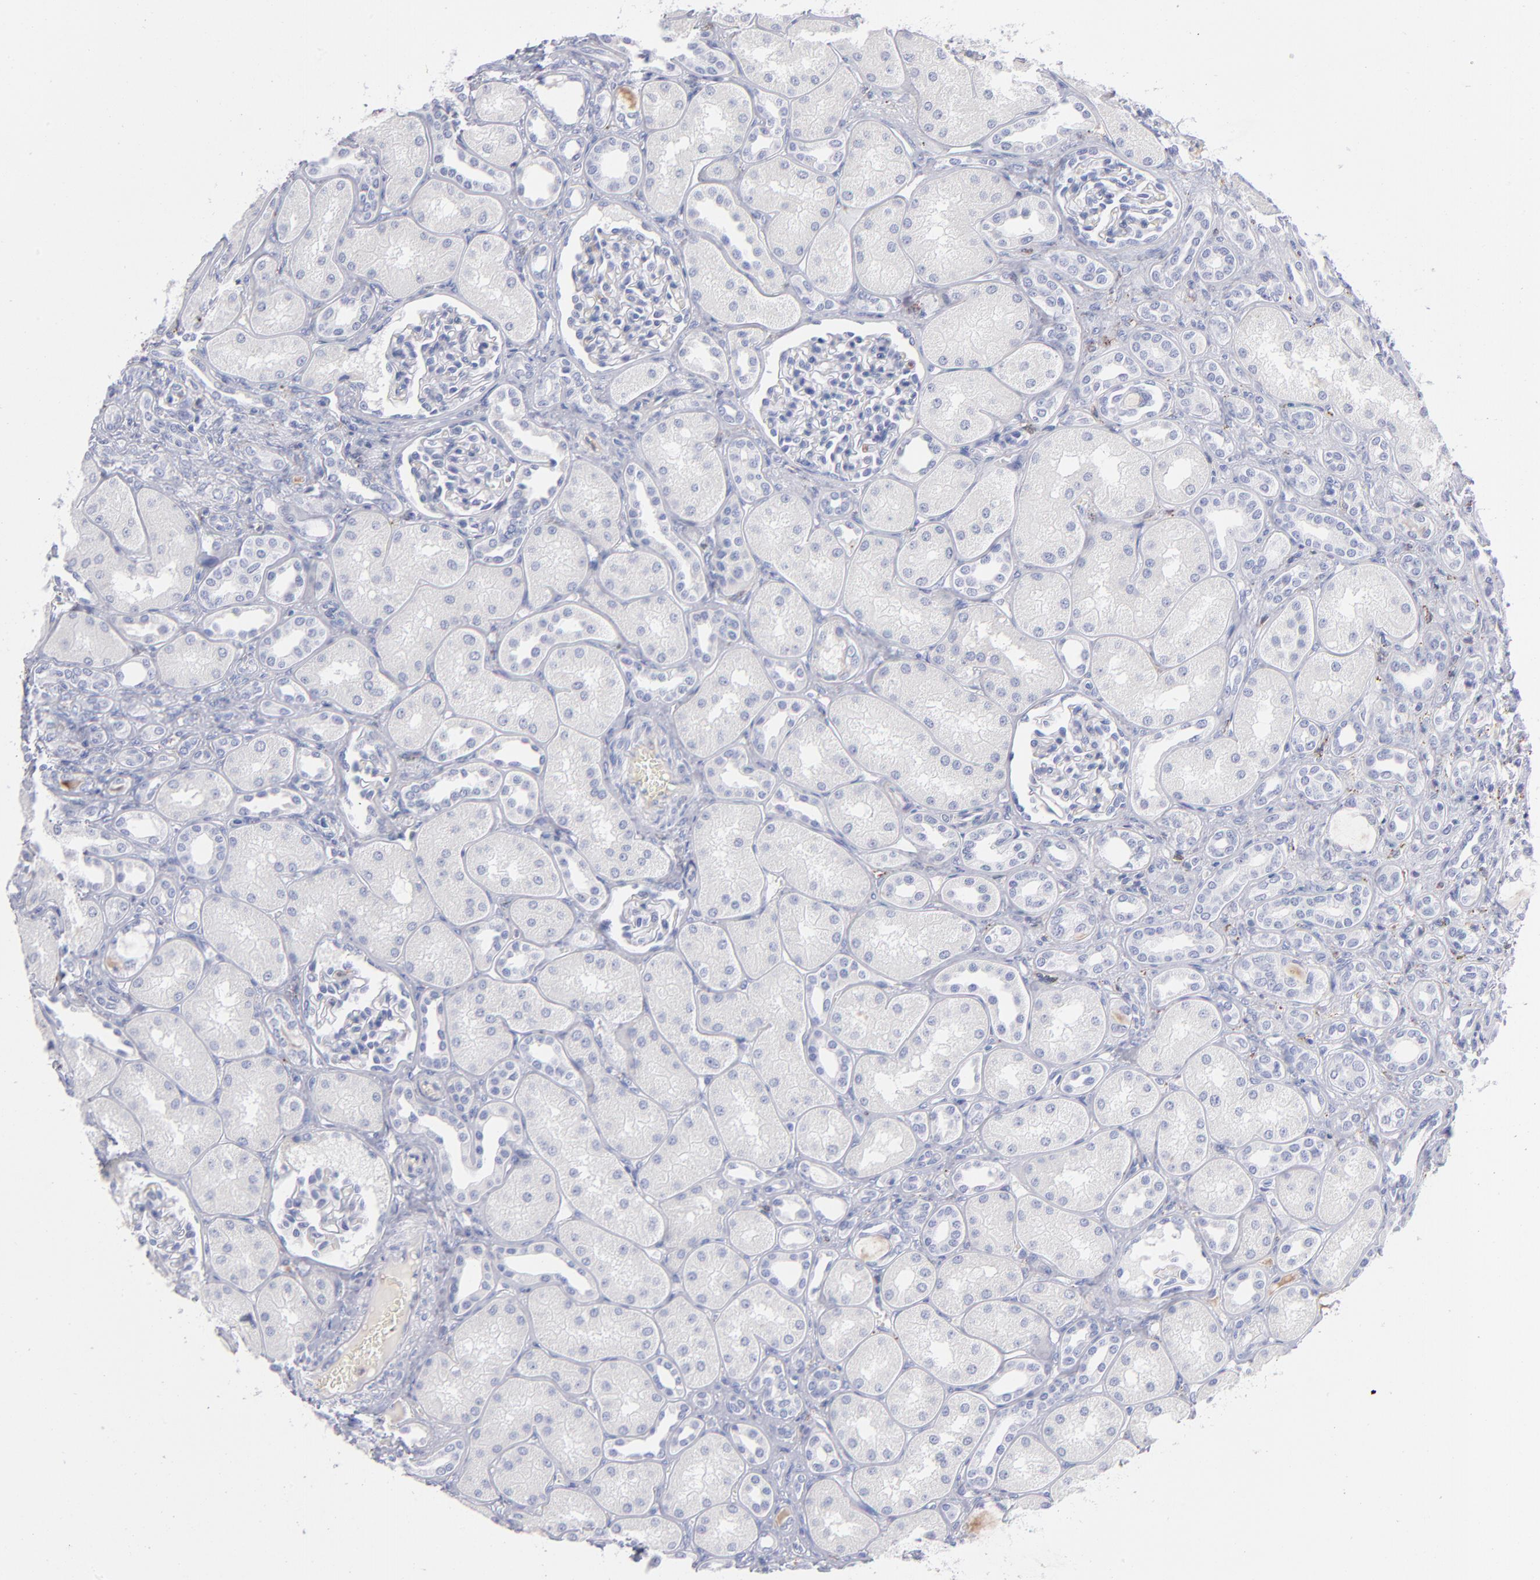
{"staining": {"intensity": "negative", "quantity": "none", "location": "none"}, "tissue": "kidney", "cell_type": "Cells in glomeruli", "image_type": "normal", "snomed": [{"axis": "morphology", "description": "Normal tissue, NOS"}, {"axis": "topography", "description": "Kidney"}], "caption": "IHC photomicrograph of unremarkable kidney: human kidney stained with DAB (3,3'-diaminobenzidine) reveals no significant protein positivity in cells in glomeruli.", "gene": "HP", "patient": {"sex": "male", "age": 7}}